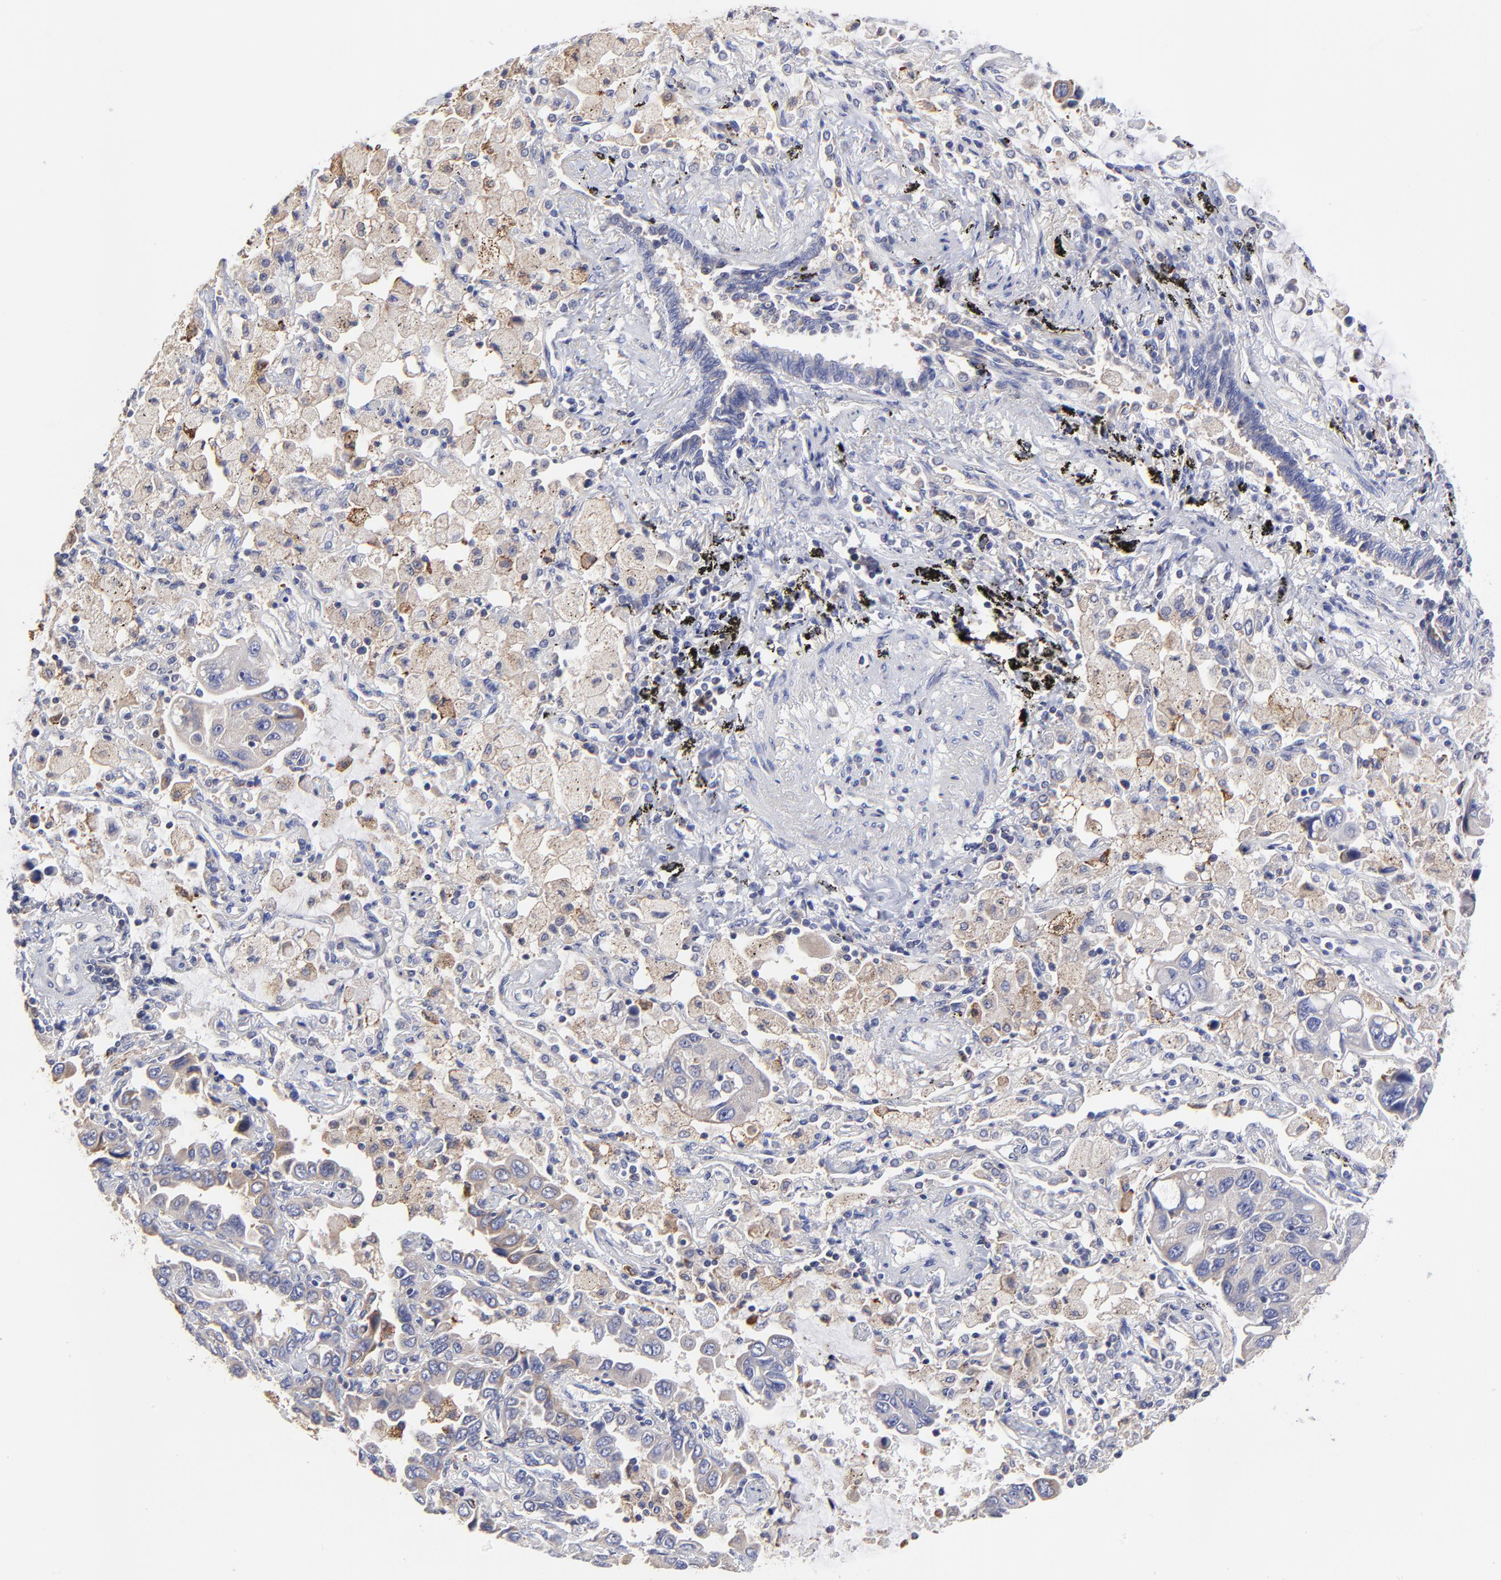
{"staining": {"intensity": "weak", "quantity": "<25%", "location": "cytoplasmic/membranous"}, "tissue": "lung cancer", "cell_type": "Tumor cells", "image_type": "cancer", "snomed": [{"axis": "morphology", "description": "Adenocarcinoma, NOS"}, {"axis": "topography", "description": "Lung"}], "caption": "Micrograph shows no protein positivity in tumor cells of lung adenocarcinoma tissue.", "gene": "GCSAM", "patient": {"sex": "male", "age": 64}}